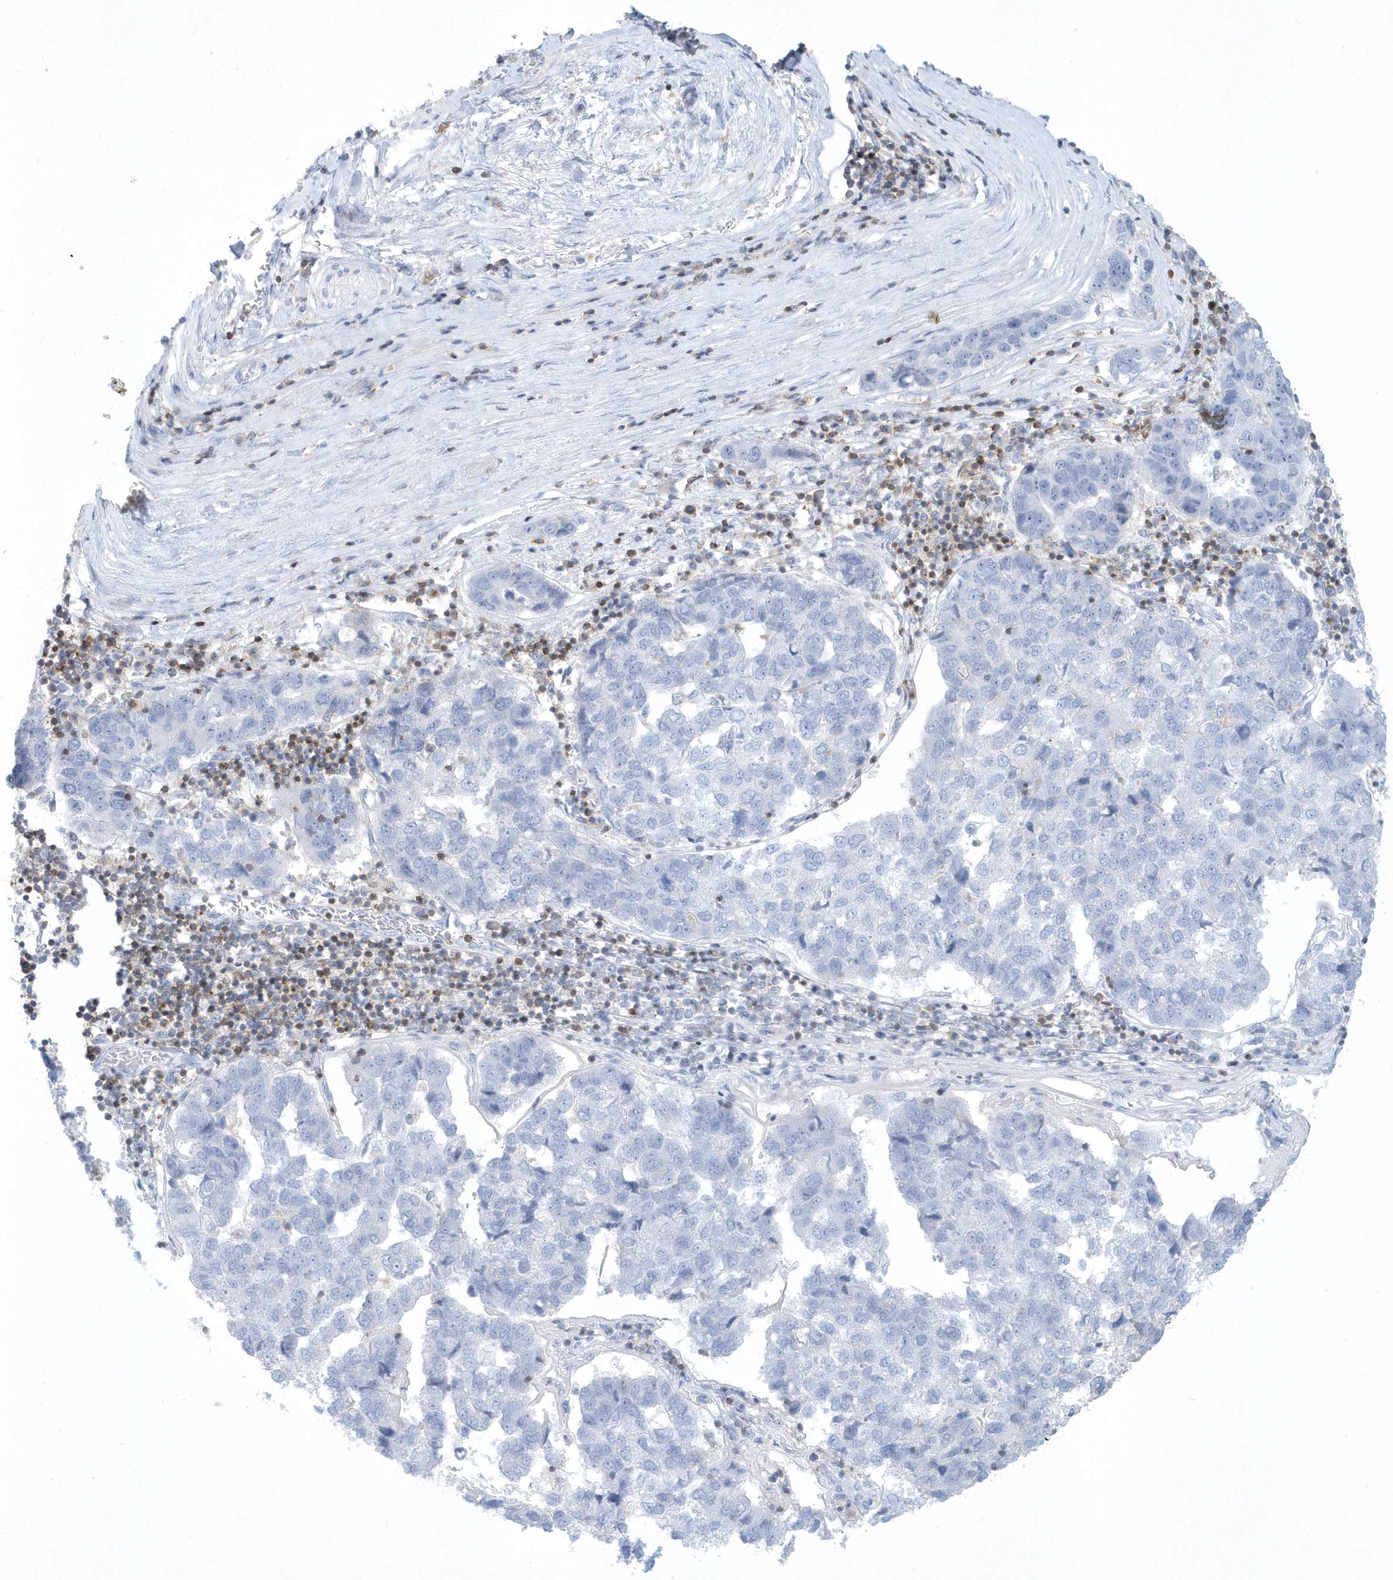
{"staining": {"intensity": "negative", "quantity": "none", "location": "none"}, "tissue": "pancreatic cancer", "cell_type": "Tumor cells", "image_type": "cancer", "snomed": [{"axis": "morphology", "description": "Adenocarcinoma, NOS"}, {"axis": "topography", "description": "Pancreas"}], "caption": "Pancreatic cancer (adenocarcinoma) was stained to show a protein in brown. There is no significant expression in tumor cells.", "gene": "PSD4", "patient": {"sex": "female", "age": 61}}